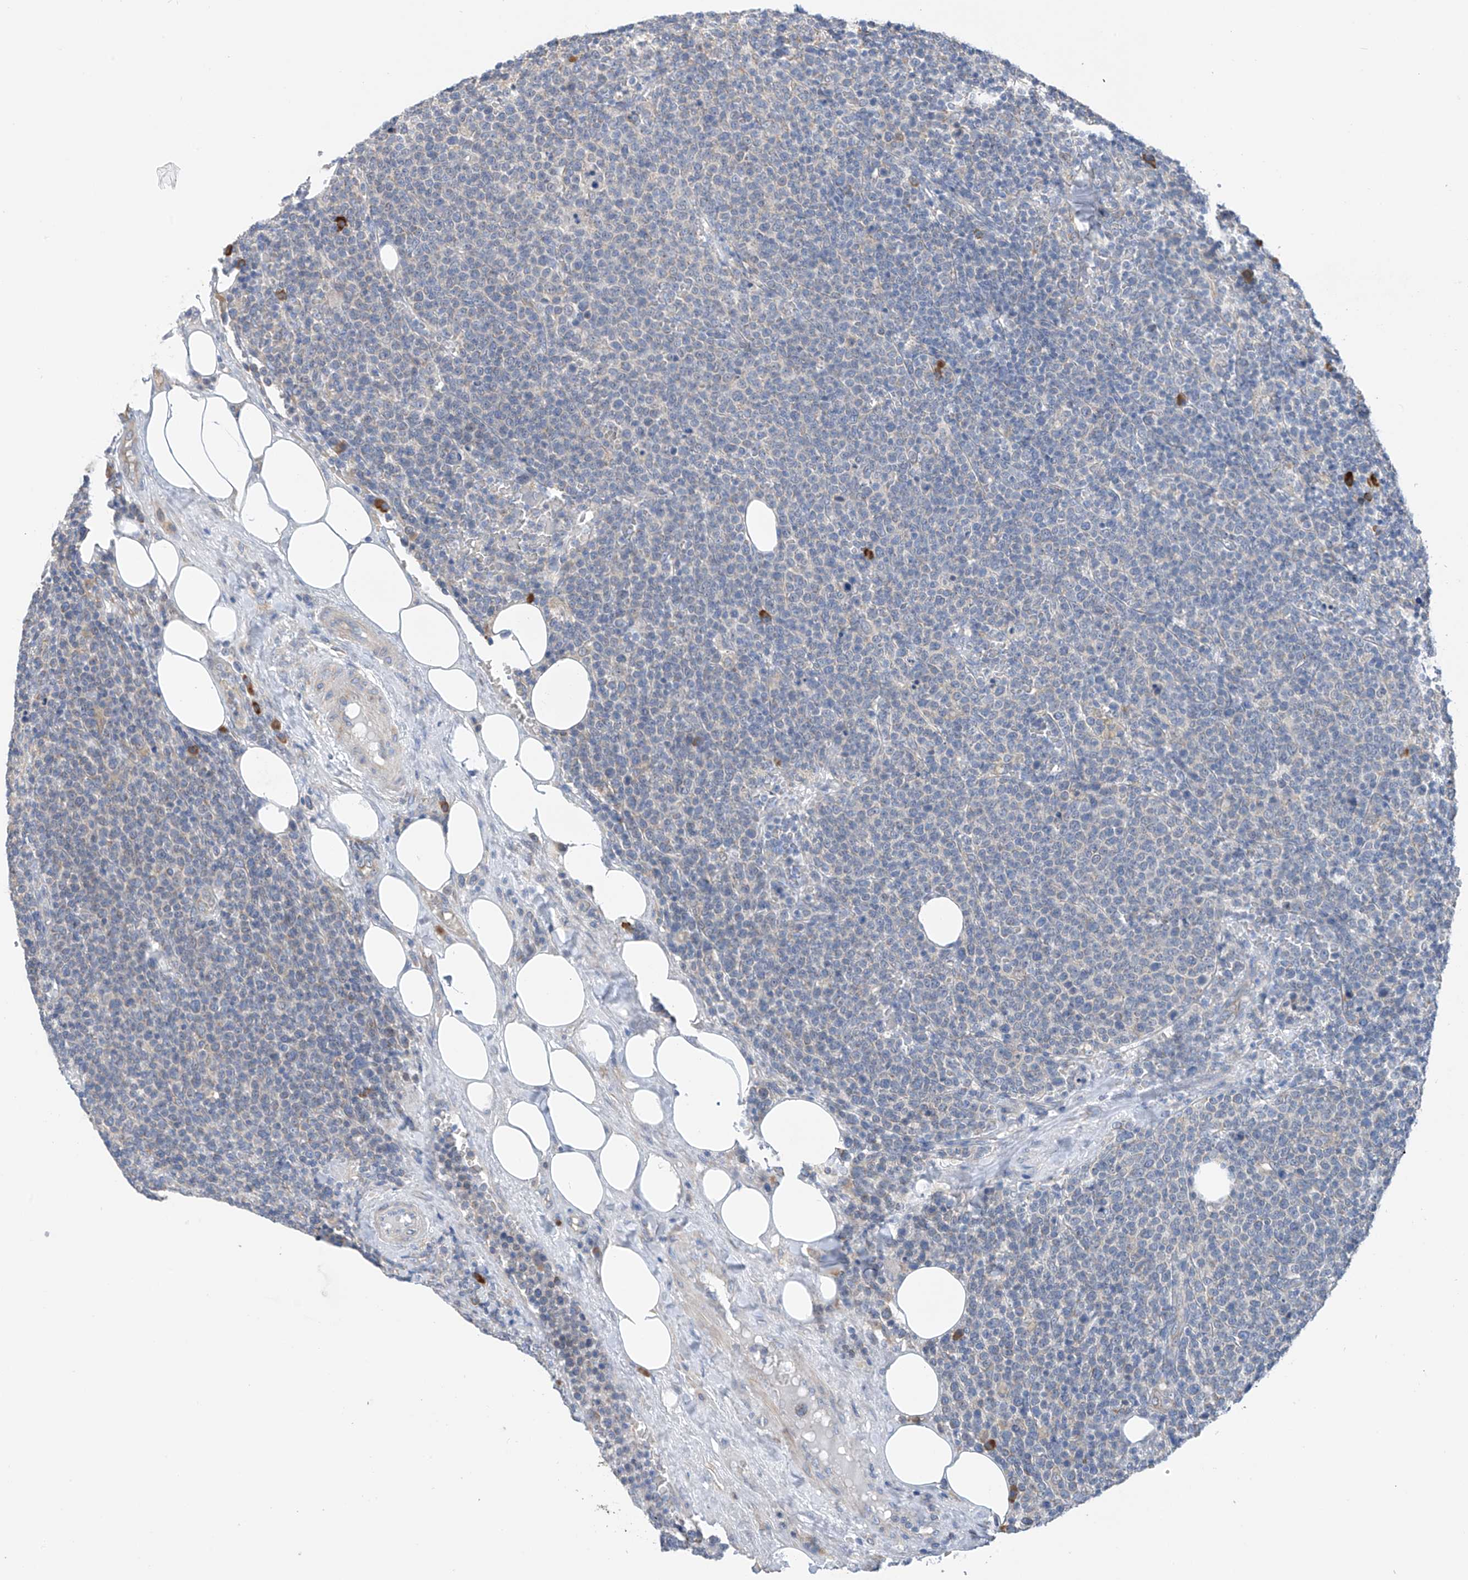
{"staining": {"intensity": "negative", "quantity": "none", "location": "none"}, "tissue": "lymphoma", "cell_type": "Tumor cells", "image_type": "cancer", "snomed": [{"axis": "morphology", "description": "Malignant lymphoma, non-Hodgkin's type, High grade"}, {"axis": "topography", "description": "Lymph node"}], "caption": "DAB immunohistochemical staining of human malignant lymphoma, non-Hodgkin's type (high-grade) displays no significant expression in tumor cells.", "gene": "REC8", "patient": {"sex": "male", "age": 61}}